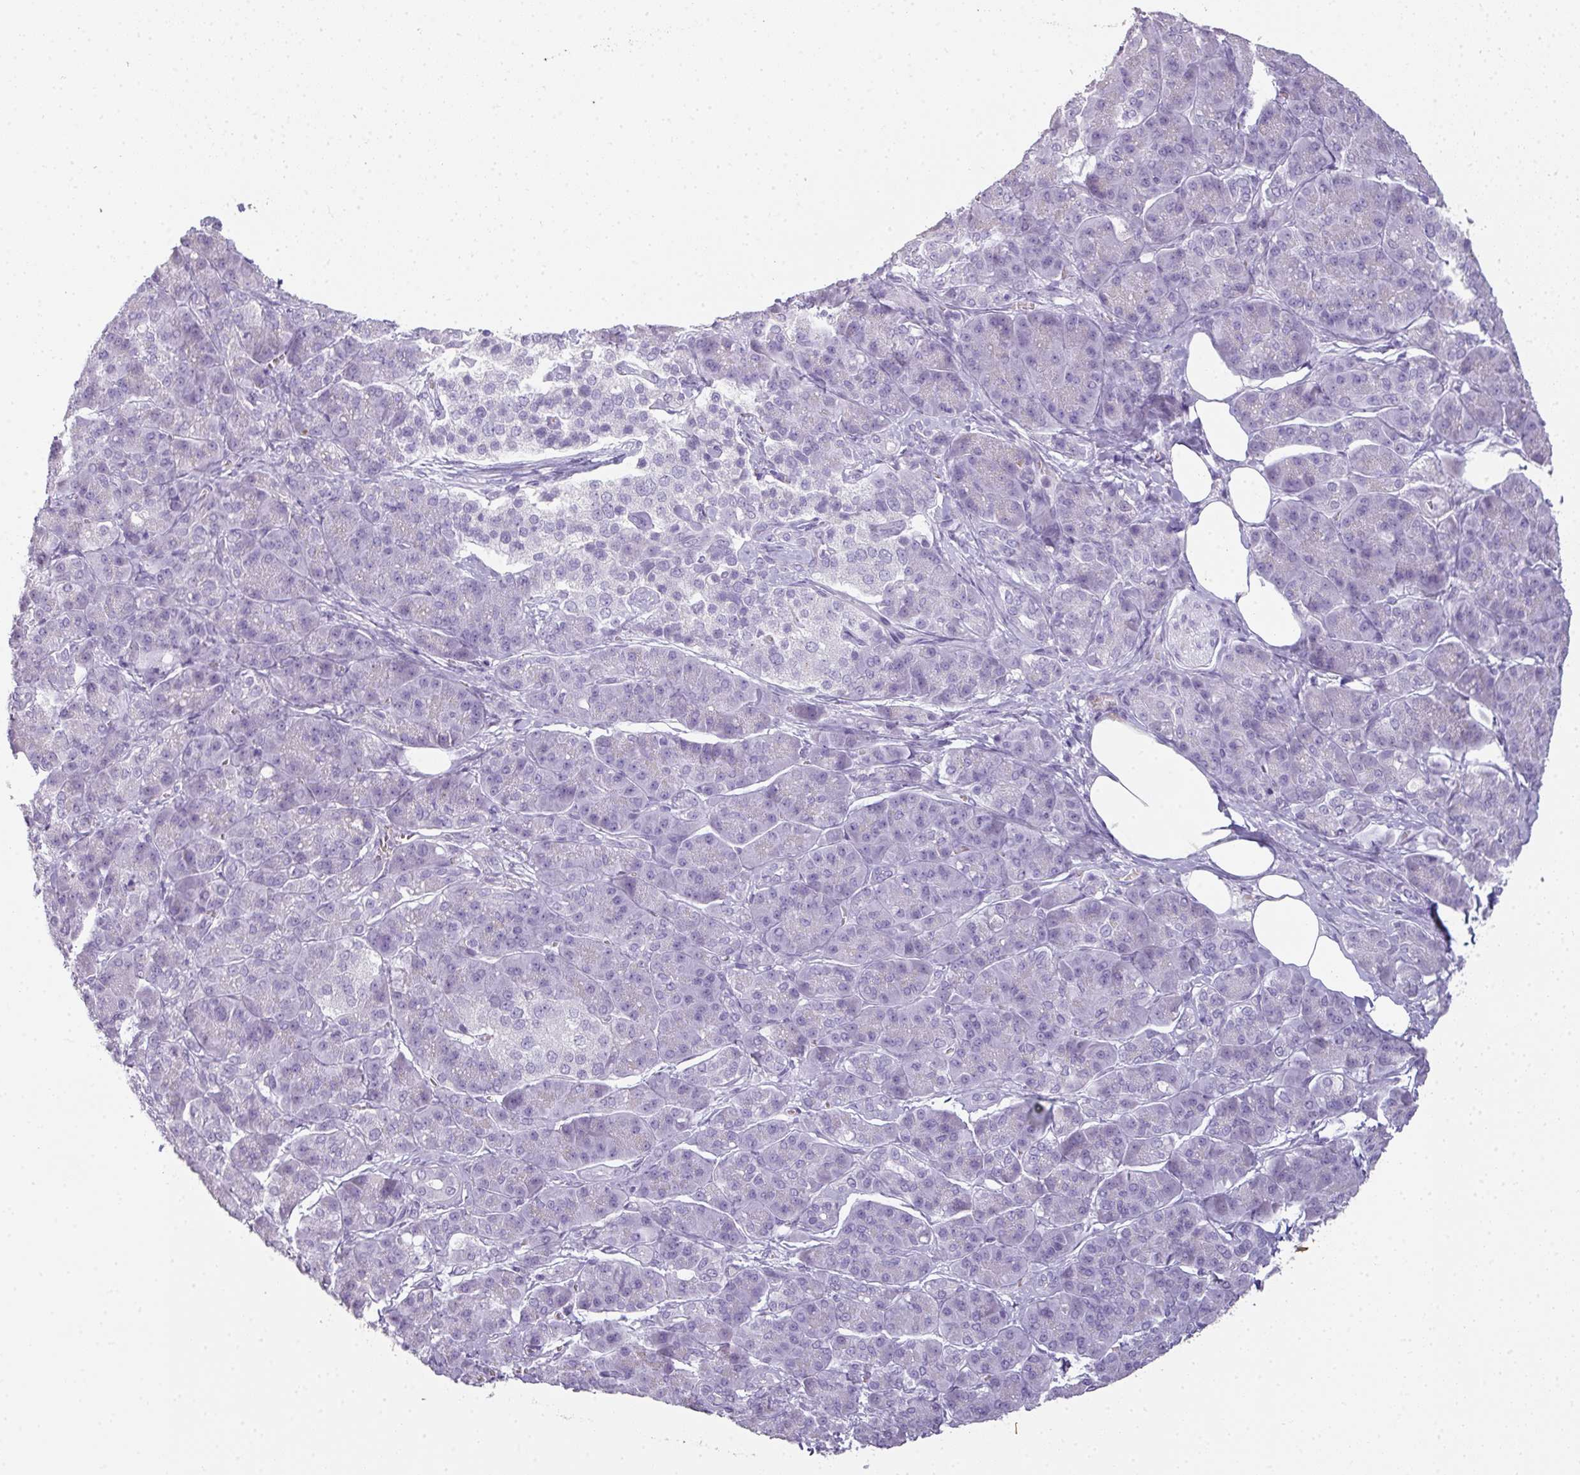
{"staining": {"intensity": "negative", "quantity": "none", "location": "none"}, "tissue": "pancreatic cancer", "cell_type": "Tumor cells", "image_type": "cancer", "snomed": [{"axis": "morphology", "description": "Adenocarcinoma, NOS"}, {"axis": "topography", "description": "Pancreas"}], "caption": "Immunohistochemical staining of human pancreatic adenocarcinoma exhibits no significant positivity in tumor cells.", "gene": "RBMY1F", "patient": {"sex": "male", "age": 57}}